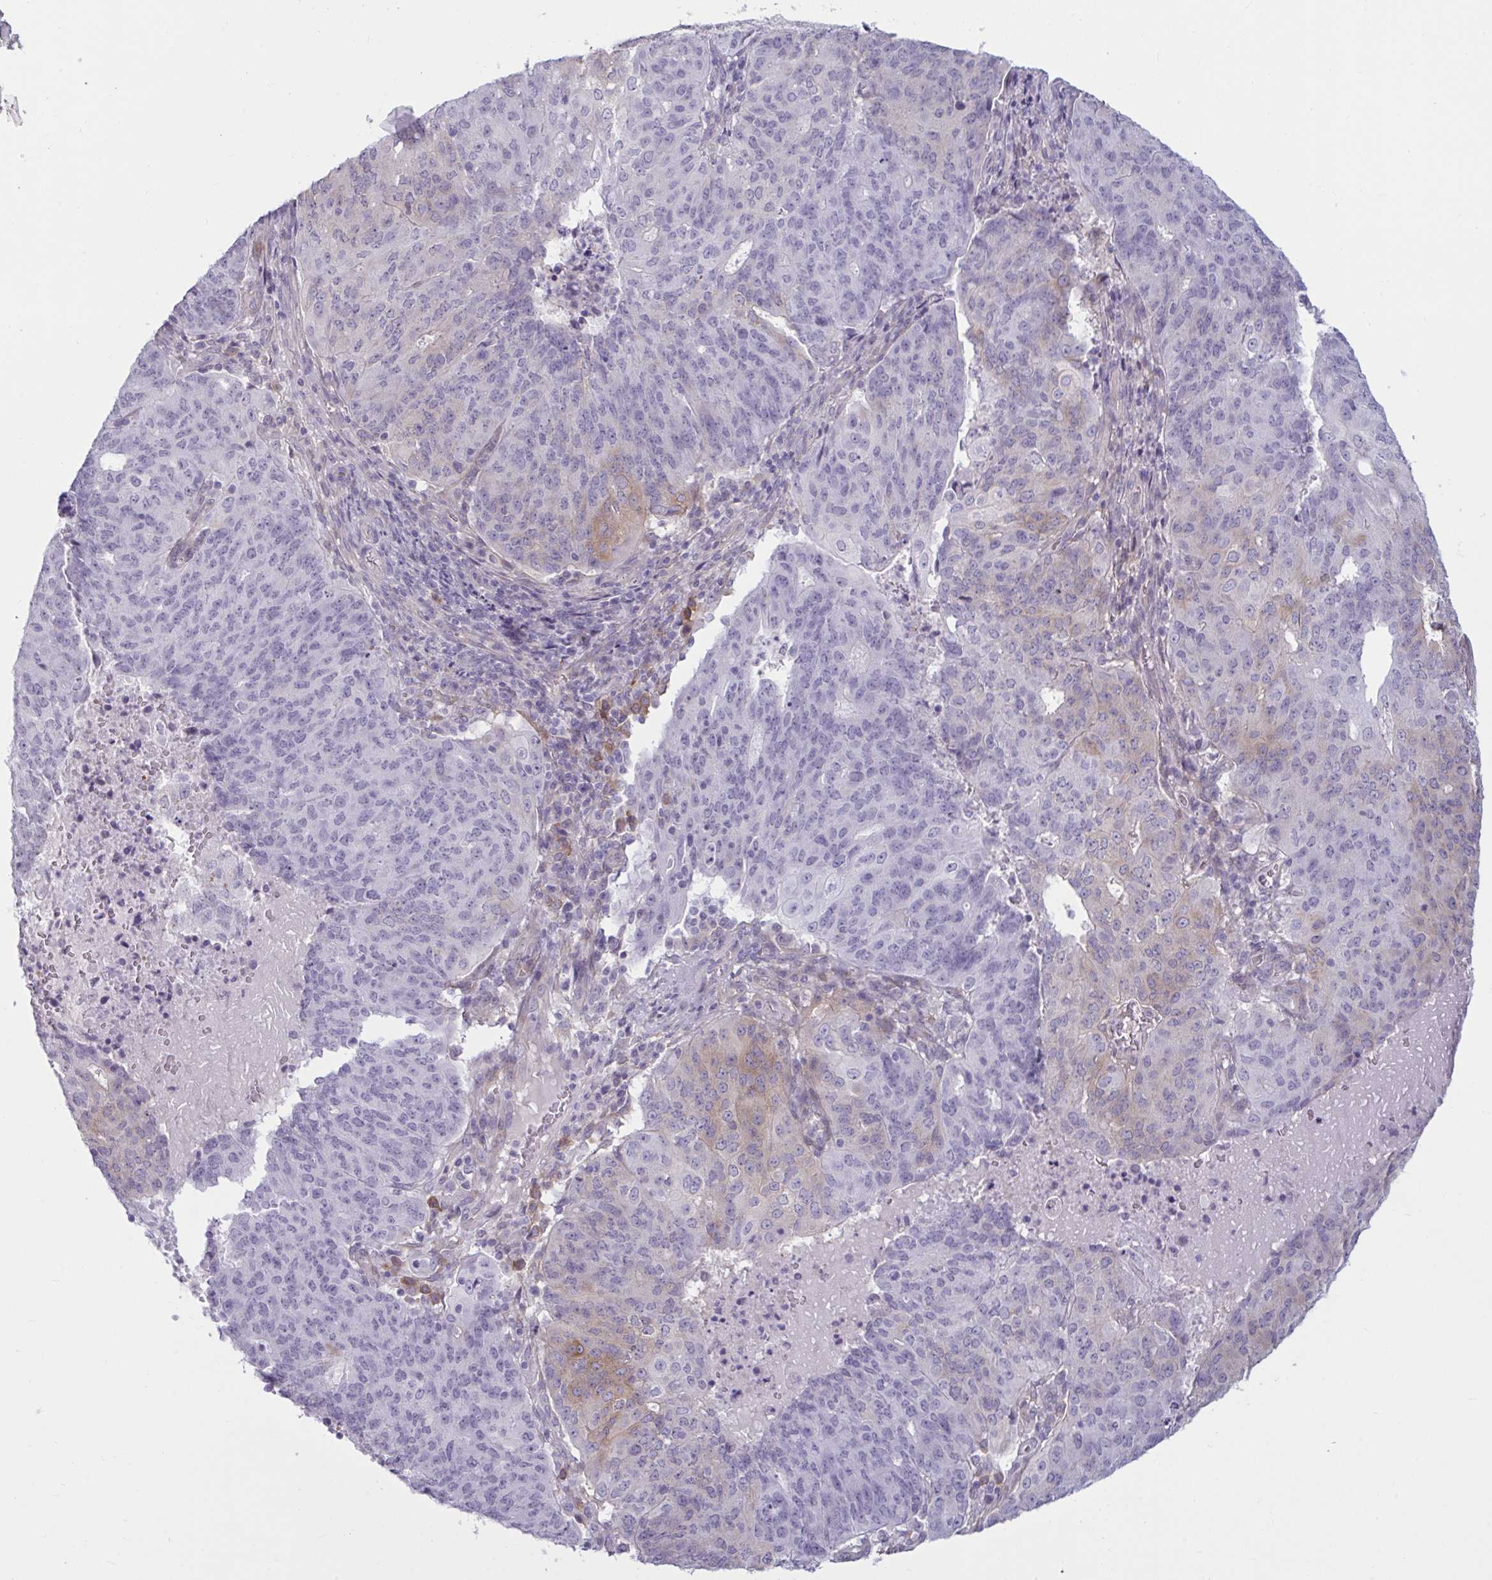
{"staining": {"intensity": "weak", "quantity": "<25%", "location": "cytoplasmic/membranous"}, "tissue": "endometrial cancer", "cell_type": "Tumor cells", "image_type": "cancer", "snomed": [{"axis": "morphology", "description": "Adenocarcinoma, NOS"}, {"axis": "topography", "description": "Endometrium"}], "caption": "High power microscopy photomicrograph of an immunohistochemistry (IHC) image of adenocarcinoma (endometrial), revealing no significant expression in tumor cells.", "gene": "TBC1D4", "patient": {"sex": "female", "age": 82}}